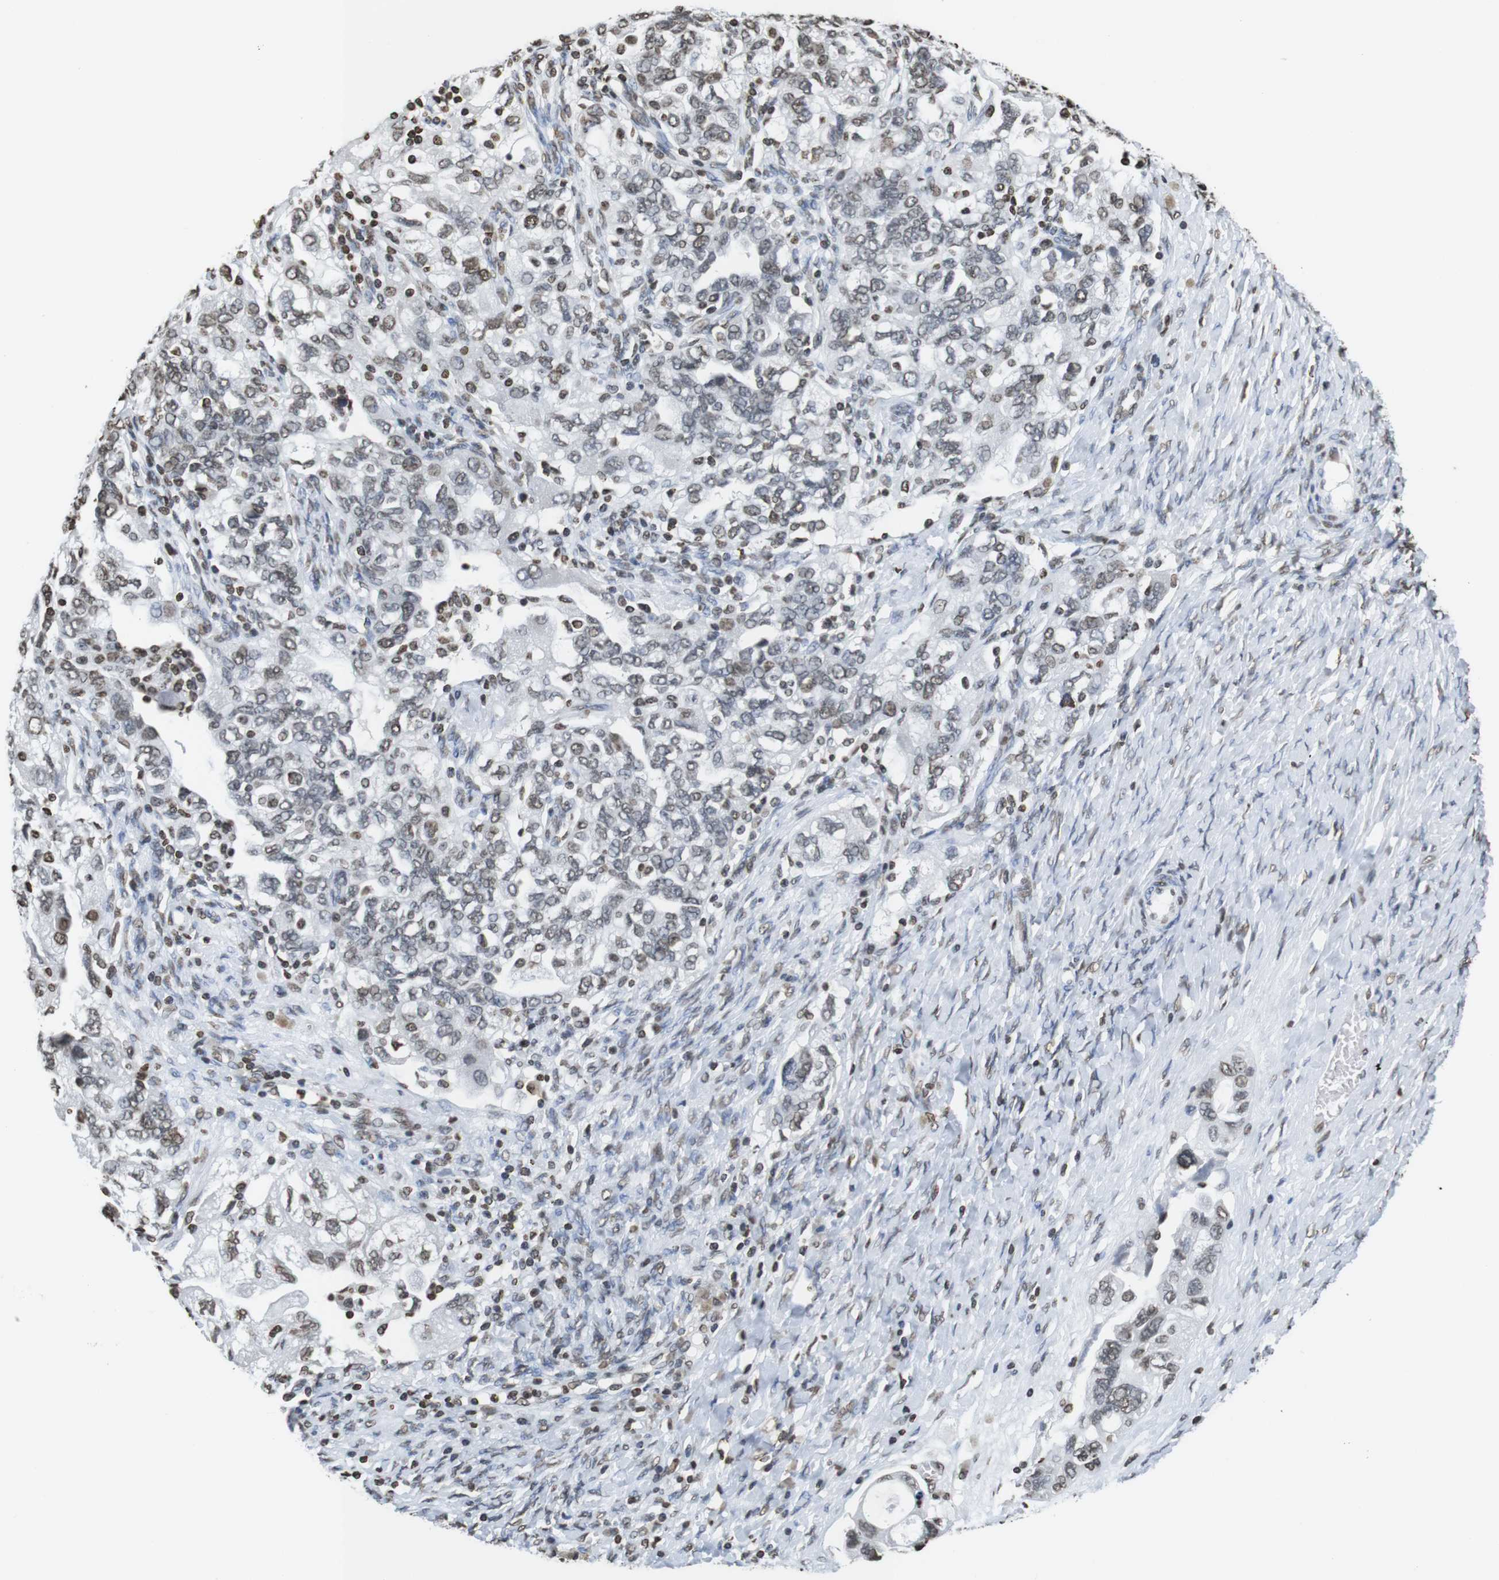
{"staining": {"intensity": "weak", "quantity": "25%-75%", "location": "nuclear"}, "tissue": "ovarian cancer", "cell_type": "Tumor cells", "image_type": "cancer", "snomed": [{"axis": "morphology", "description": "Carcinoma, NOS"}, {"axis": "morphology", "description": "Cystadenocarcinoma, serous, NOS"}, {"axis": "topography", "description": "Ovary"}], "caption": "High-power microscopy captured an IHC photomicrograph of ovarian cancer (serous cystadenocarcinoma), revealing weak nuclear staining in approximately 25%-75% of tumor cells.", "gene": "BSX", "patient": {"sex": "female", "age": 69}}